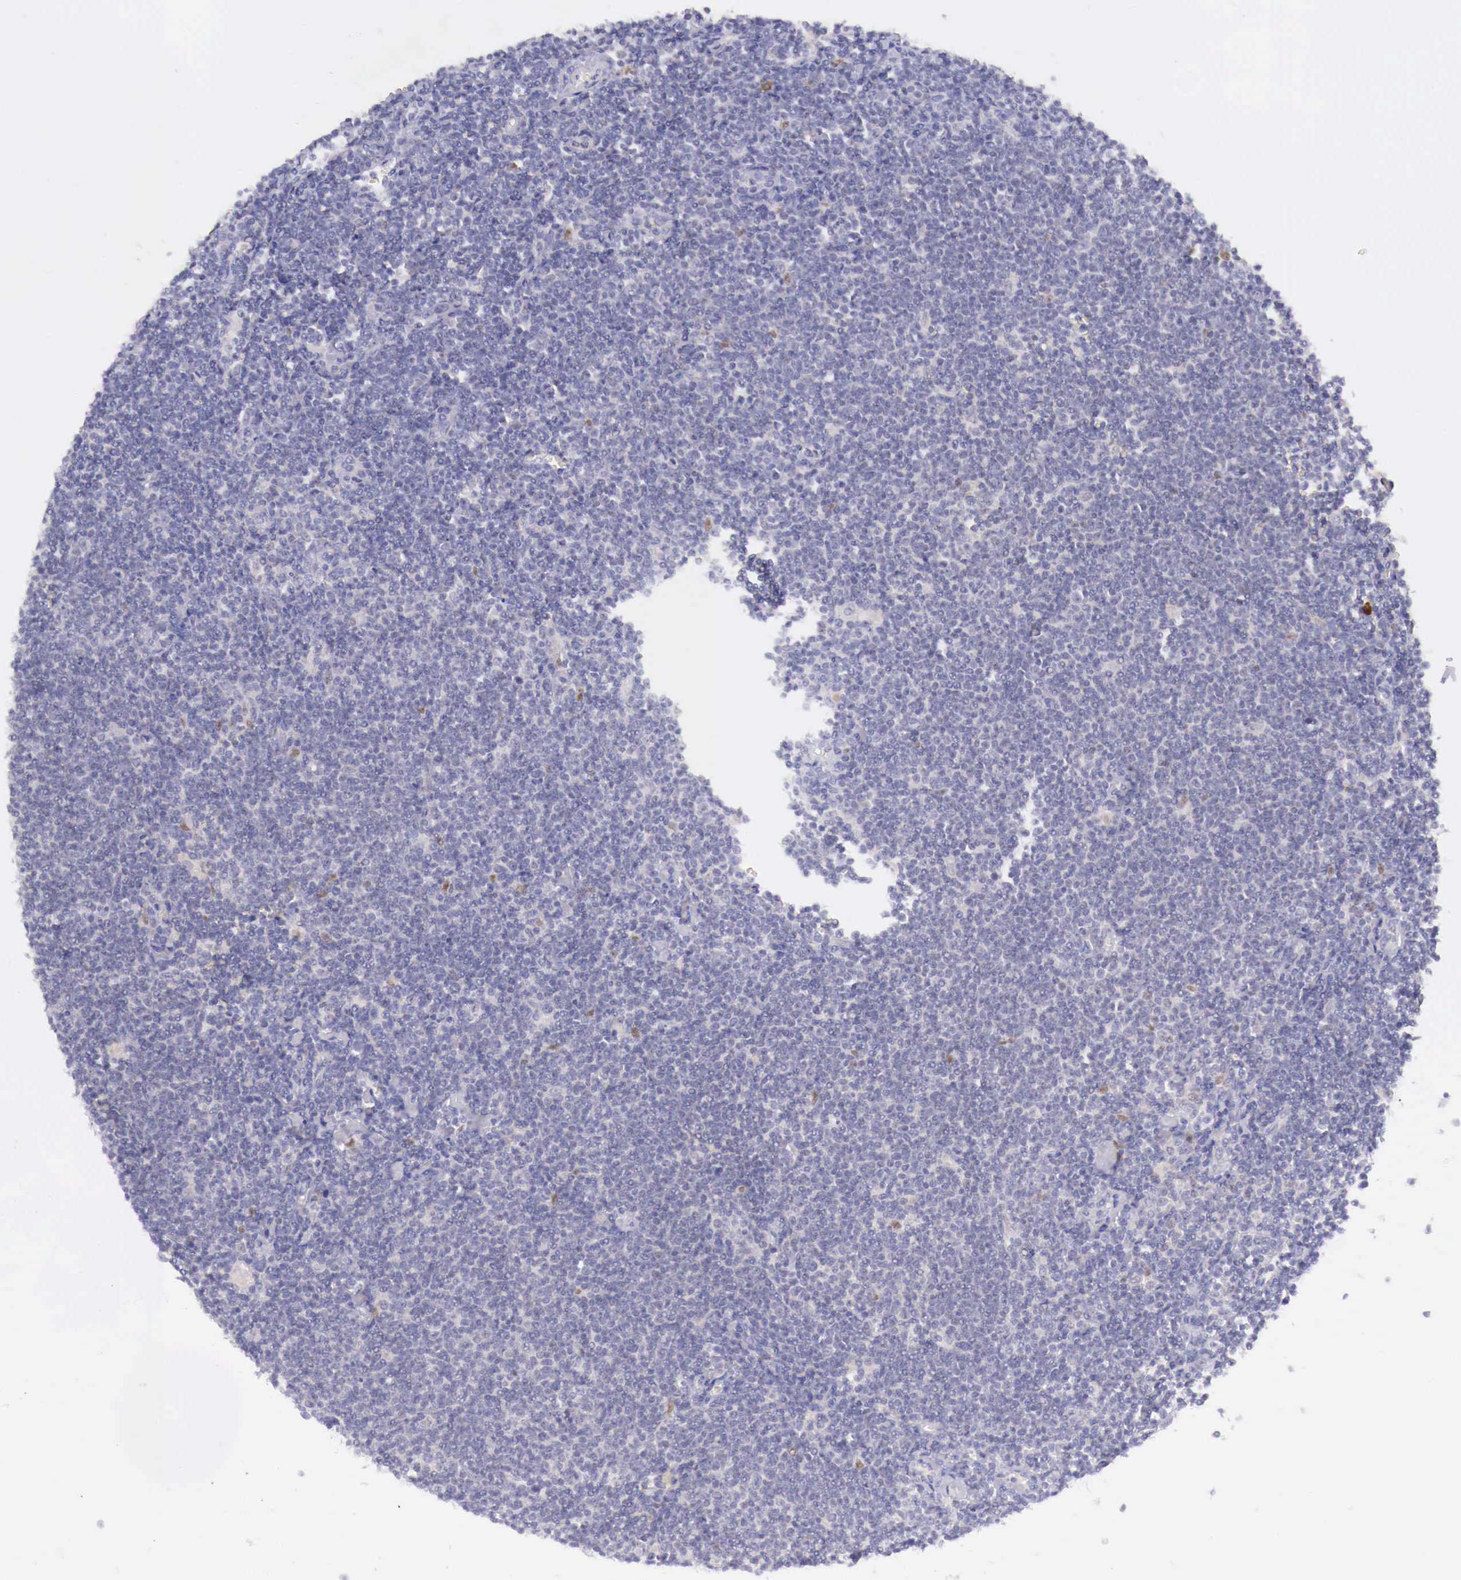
{"staining": {"intensity": "negative", "quantity": "none", "location": "none"}, "tissue": "lymphoma", "cell_type": "Tumor cells", "image_type": "cancer", "snomed": [{"axis": "morphology", "description": "Malignant lymphoma, non-Hodgkin's type, Low grade"}, {"axis": "topography", "description": "Lymph node"}], "caption": "IHC histopathology image of lymphoma stained for a protein (brown), which demonstrates no positivity in tumor cells.", "gene": "BCL6", "patient": {"sex": "male", "age": 65}}